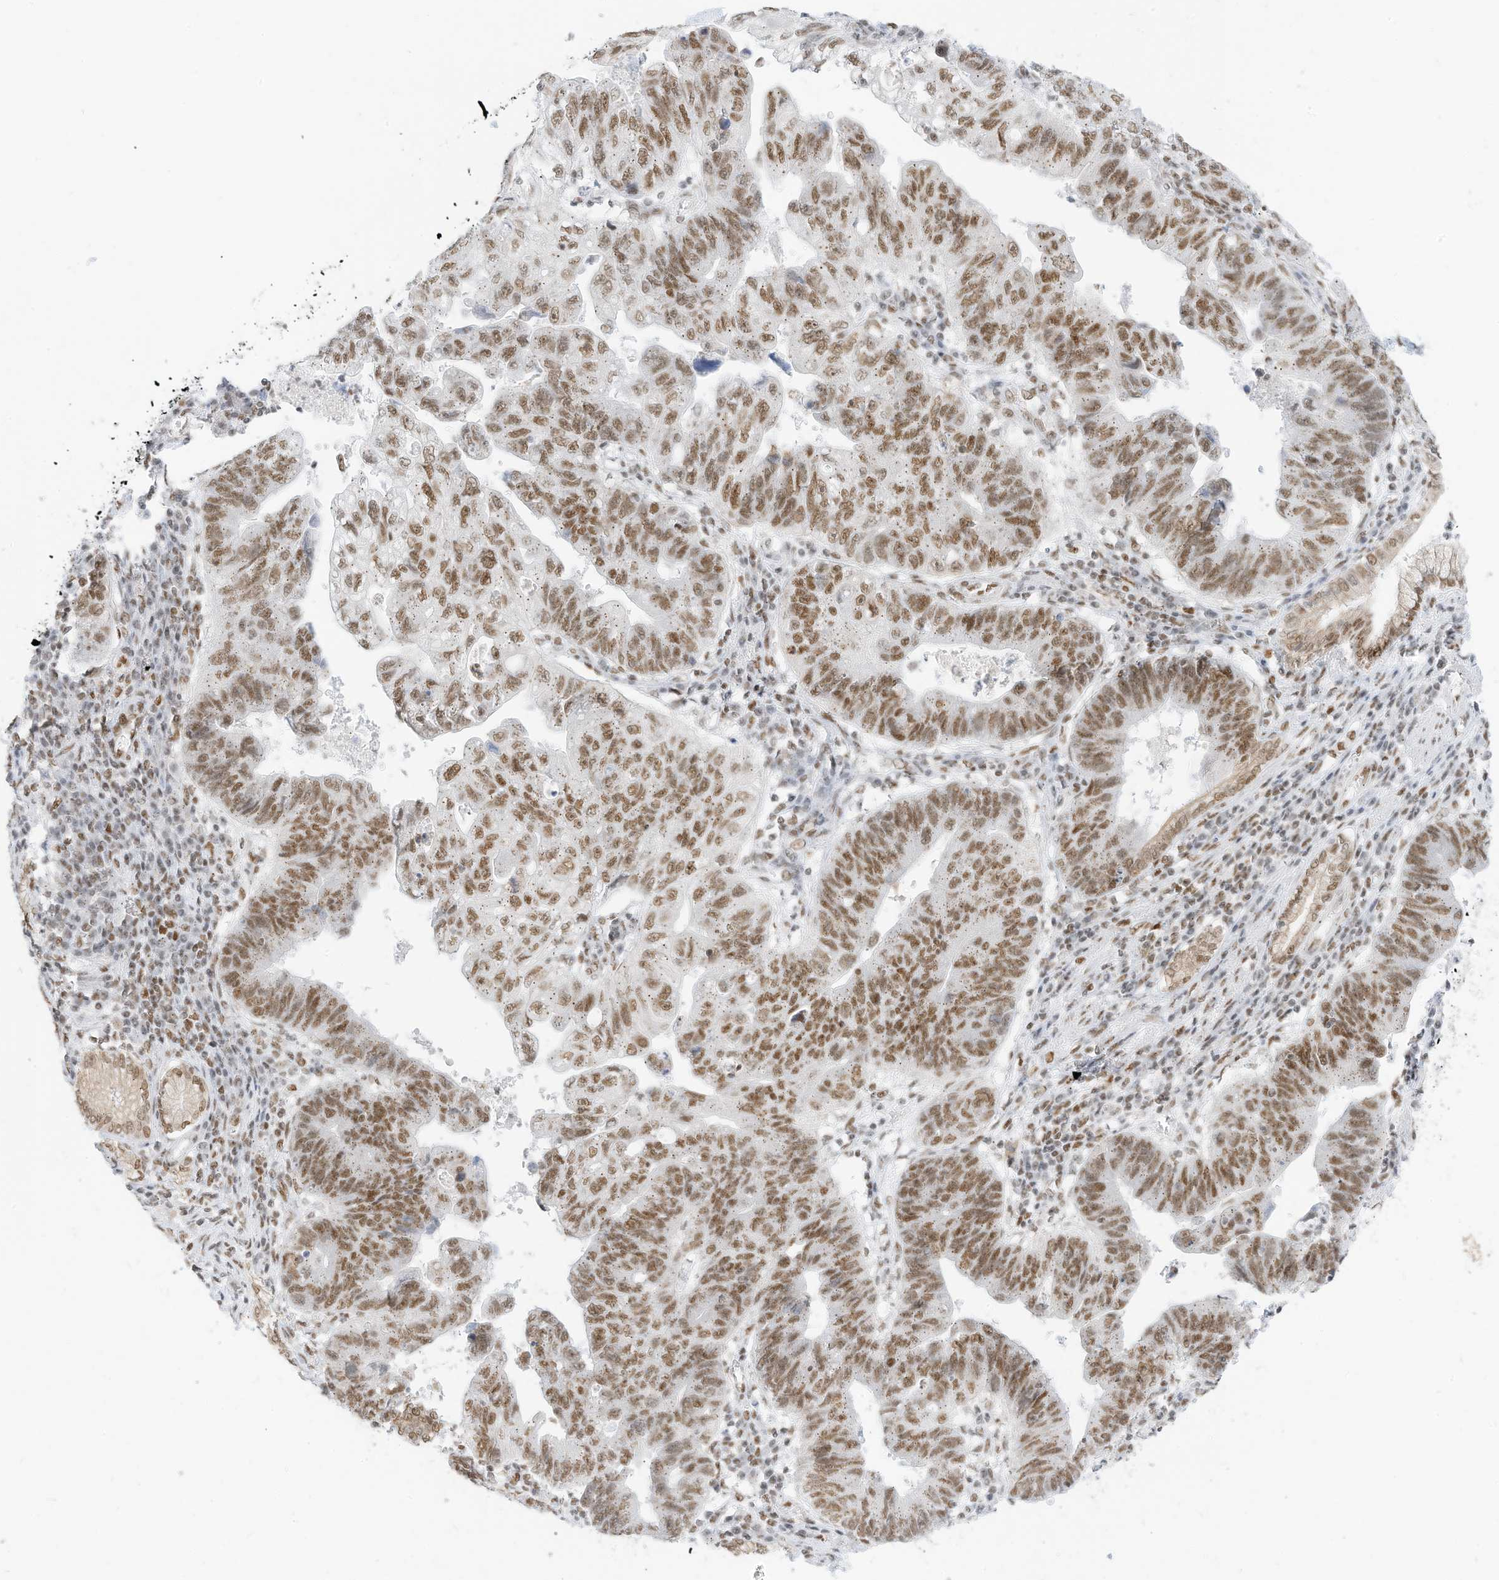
{"staining": {"intensity": "moderate", "quantity": ">75%", "location": "nuclear"}, "tissue": "stomach cancer", "cell_type": "Tumor cells", "image_type": "cancer", "snomed": [{"axis": "morphology", "description": "Adenocarcinoma, NOS"}, {"axis": "topography", "description": "Stomach"}], "caption": "Stomach adenocarcinoma was stained to show a protein in brown. There is medium levels of moderate nuclear expression in approximately >75% of tumor cells.", "gene": "SMARCA2", "patient": {"sex": "male", "age": 59}}